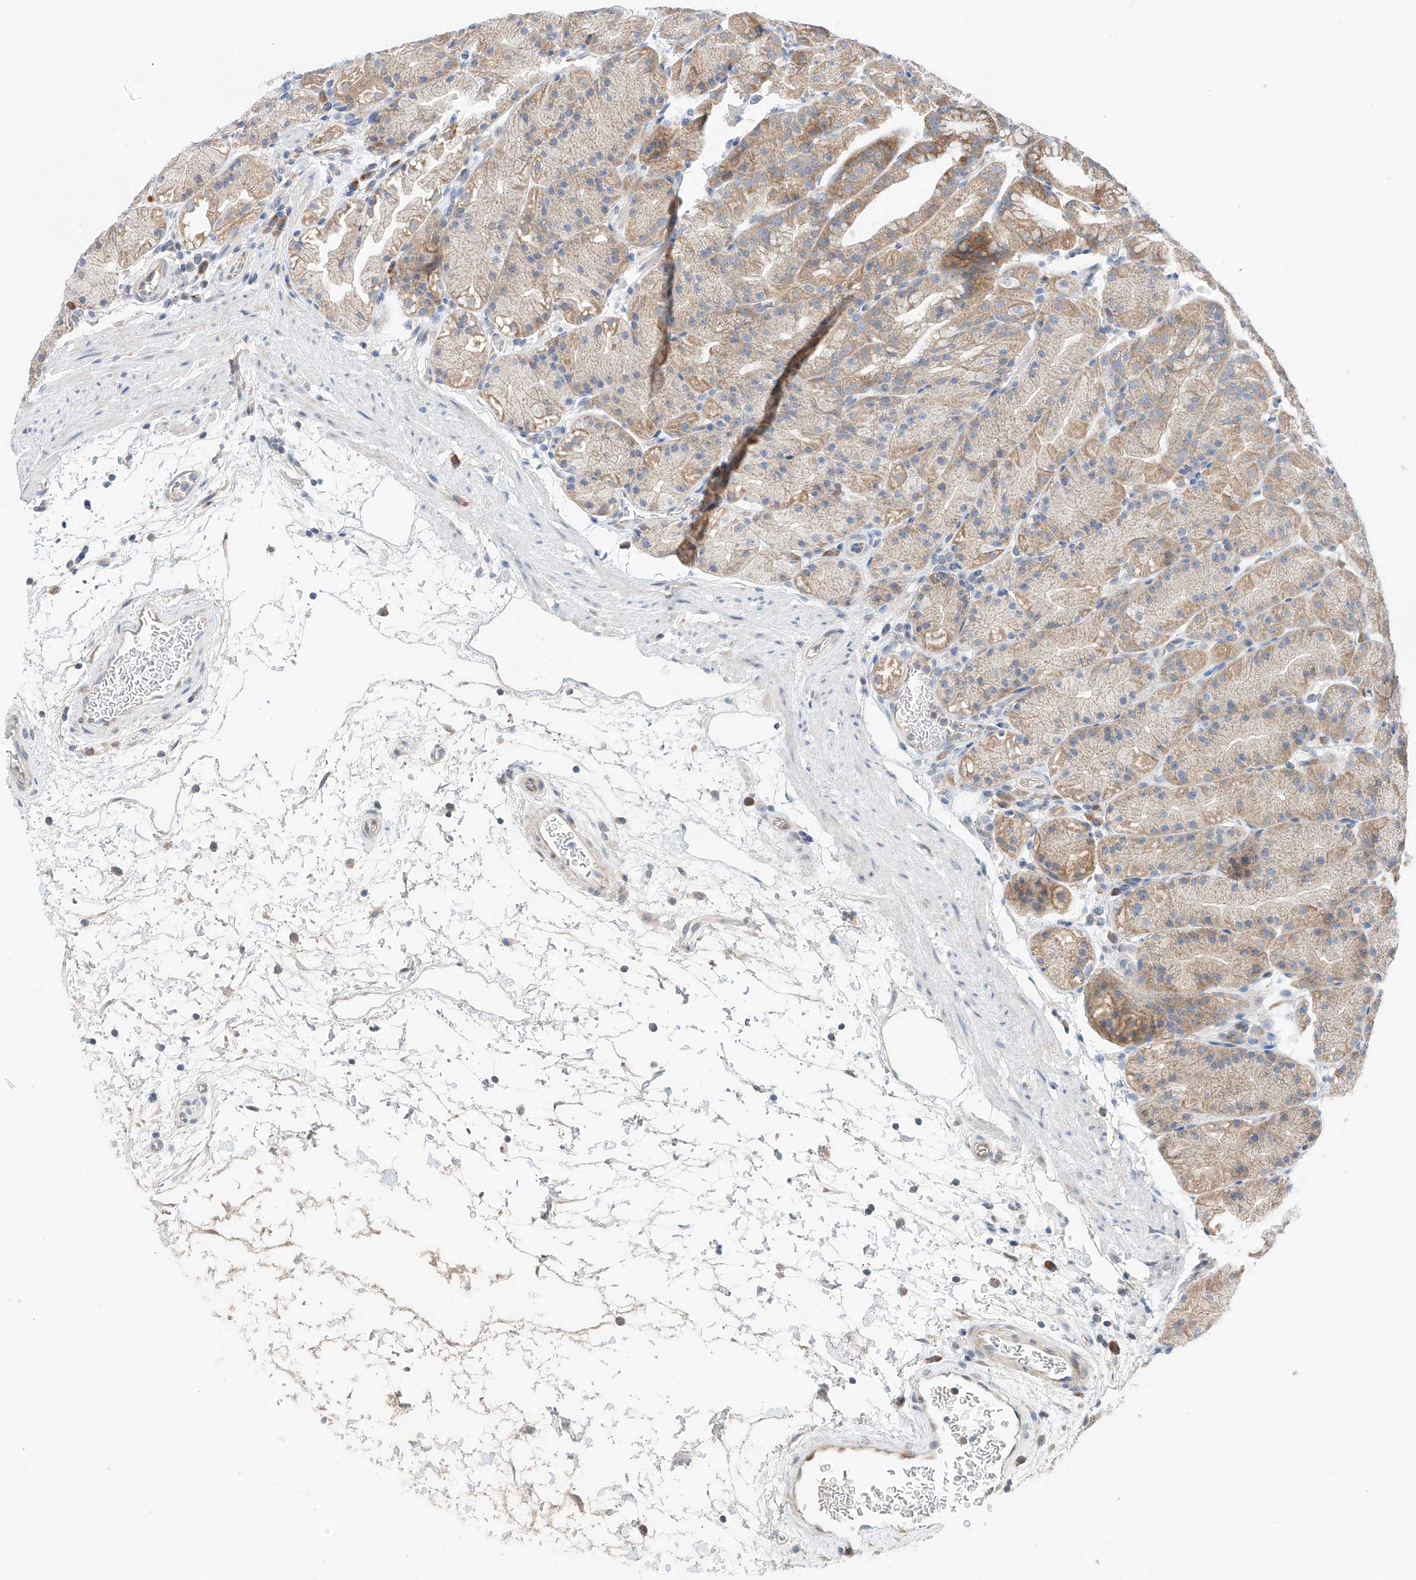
{"staining": {"intensity": "moderate", "quantity": "<25%", "location": "cytoplasmic/membranous"}, "tissue": "stomach", "cell_type": "Glandular cells", "image_type": "normal", "snomed": [{"axis": "morphology", "description": "Normal tissue, NOS"}, {"axis": "topography", "description": "Stomach, upper"}], "caption": "DAB immunohistochemical staining of normal human stomach exhibits moderate cytoplasmic/membranous protein staining in about <25% of glandular cells.", "gene": "RUSC1", "patient": {"sex": "male", "age": 48}}